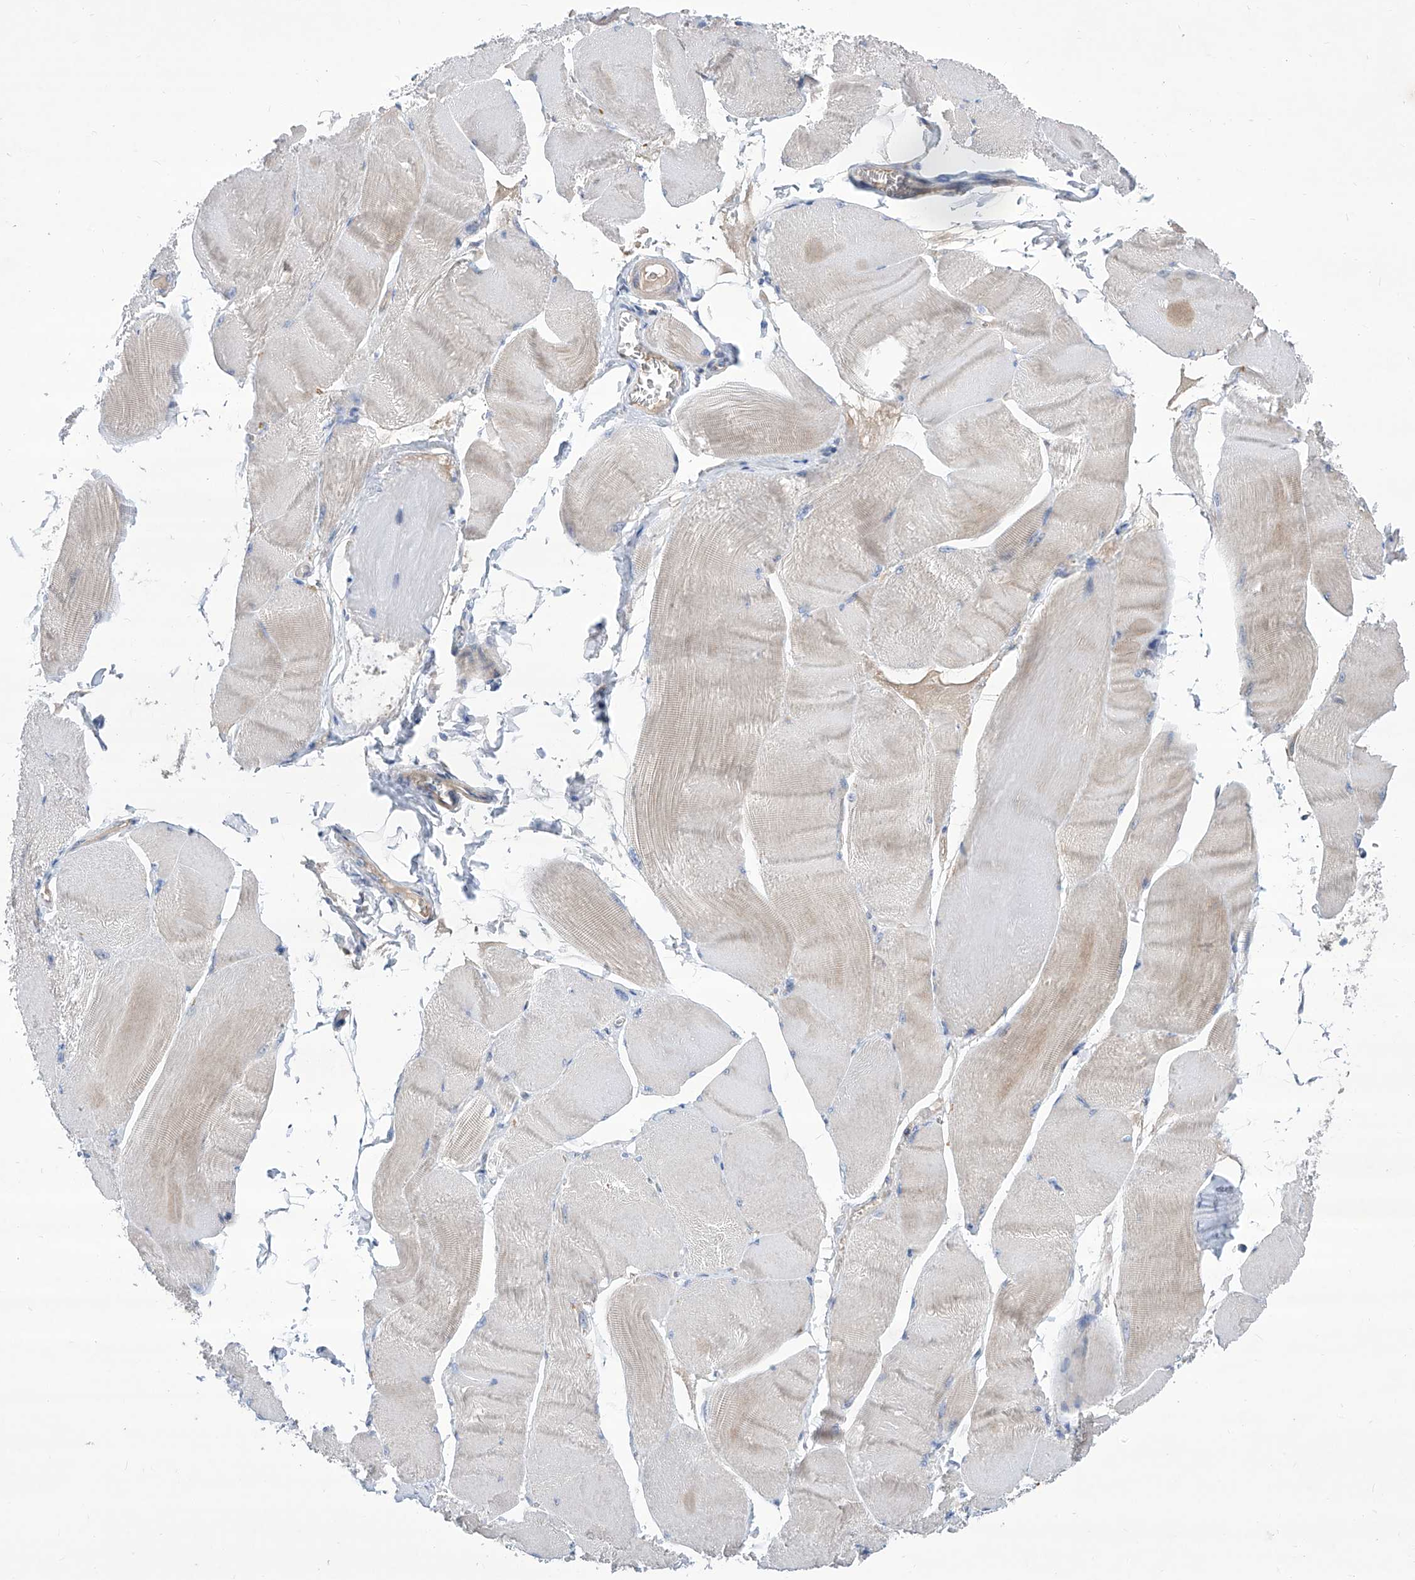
{"staining": {"intensity": "moderate", "quantity": "<25%", "location": "cytoplasmic/membranous"}, "tissue": "skeletal muscle", "cell_type": "Myocytes", "image_type": "normal", "snomed": [{"axis": "morphology", "description": "Normal tissue, NOS"}, {"axis": "morphology", "description": "Basal cell carcinoma"}, {"axis": "topography", "description": "Skeletal muscle"}], "caption": "IHC micrograph of normal human skeletal muscle stained for a protein (brown), which shows low levels of moderate cytoplasmic/membranous positivity in about <25% of myocytes.", "gene": "SRBD1", "patient": {"sex": "female", "age": 64}}